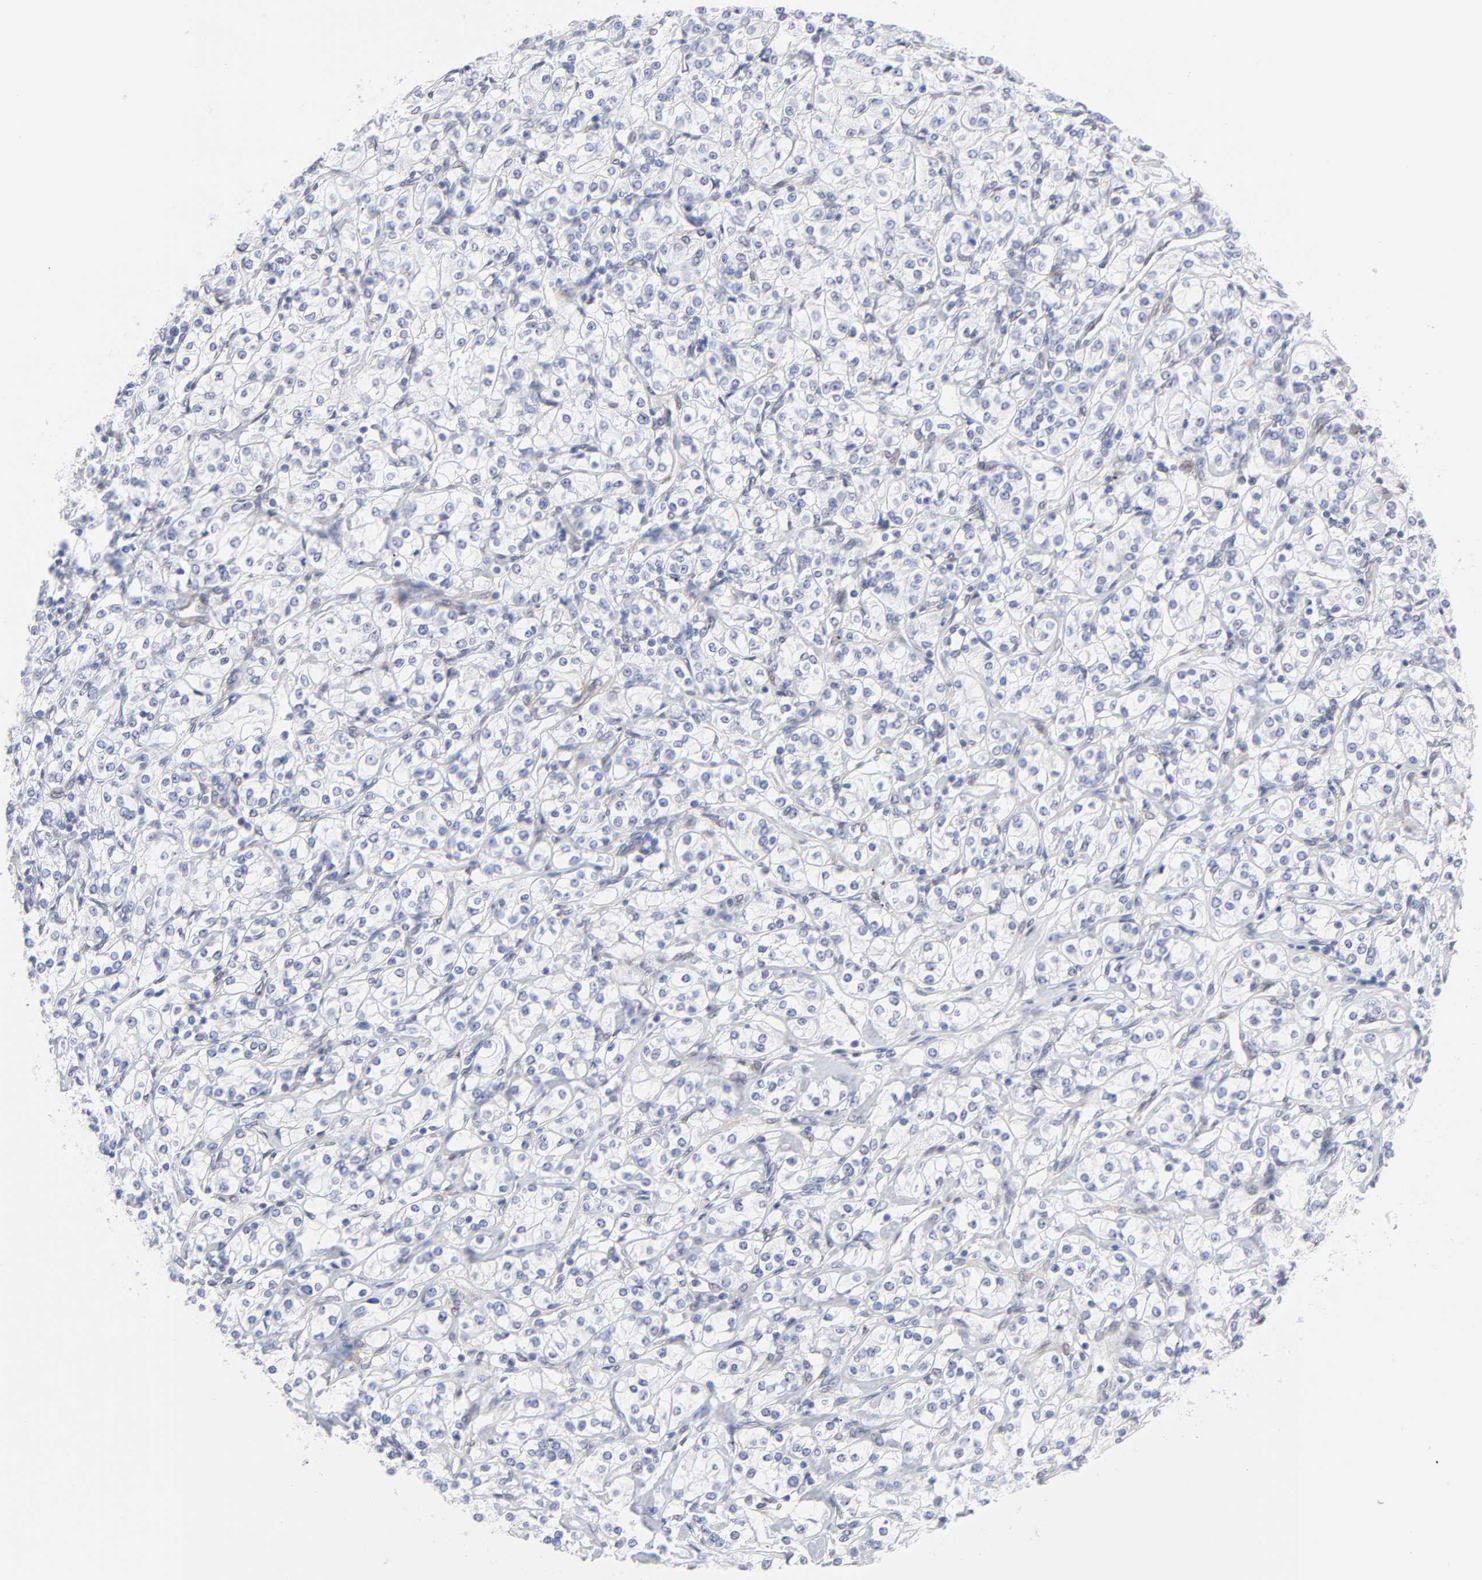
{"staining": {"intensity": "negative", "quantity": "none", "location": "none"}, "tissue": "renal cancer", "cell_type": "Tumor cells", "image_type": "cancer", "snomed": [{"axis": "morphology", "description": "Adenocarcinoma, NOS"}, {"axis": "topography", "description": "Kidney"}], "caption": "Immunohistochemical staining of human renal cancer (adenocarcinoma) demonstrates no significant expression in tumor cells.", "gene": "PDGFRB", "patient": {"sex": "male", "age": 77}}